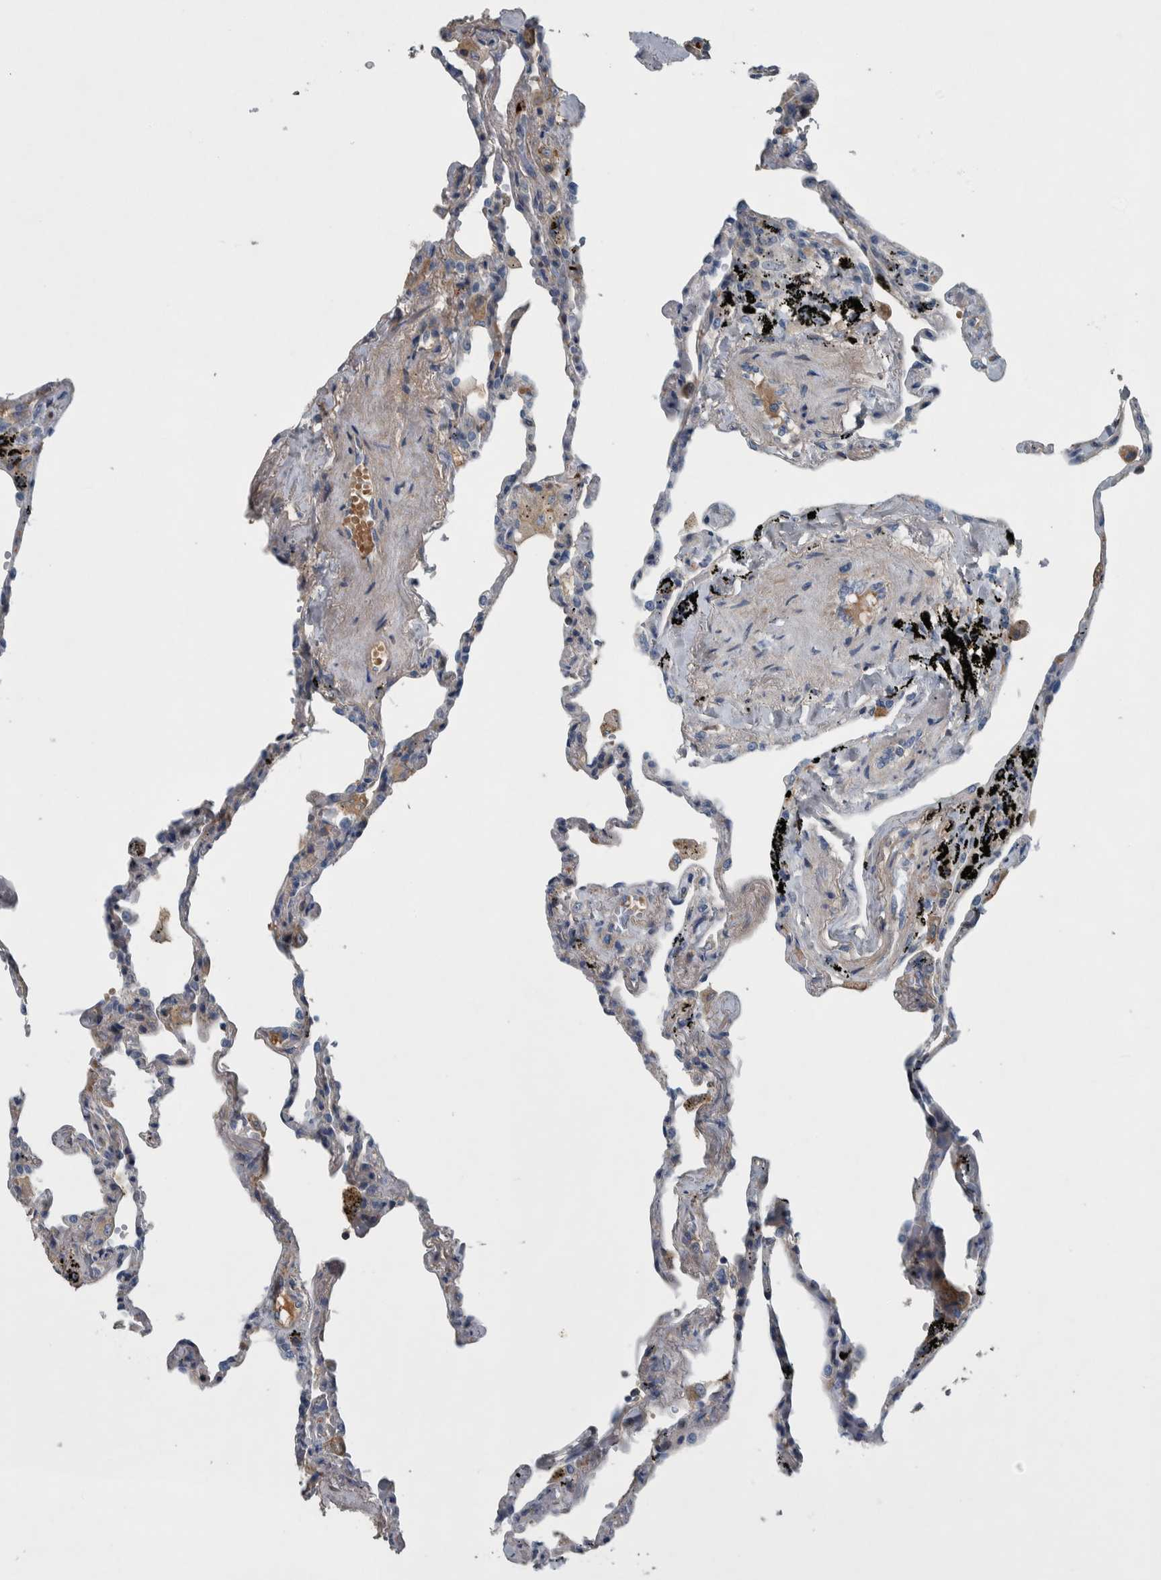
{"staining": {"intensity": "negative", "quantity": "none", "location": "none"}, "tissue": "lung", "cell_type": "Alveolar cells", "image_type": "normal", "snomed": [{"axis": "morphology", "description": "Normal tissue, NOS"}, {"axis": "topography", "description": "Lung"}], "caption": "Unremarkable lung was stained to show a protein in brown. There is no significant positivity in alveolar cells. (Stains: DAB (3,3'-diaminobenzidine) IHC with hematoxylin counter stain, Microscopy: brightfield microscopy at high magnification).", "gene": "SERPINC1", "patient": {"sex": "male", "age": 59}}